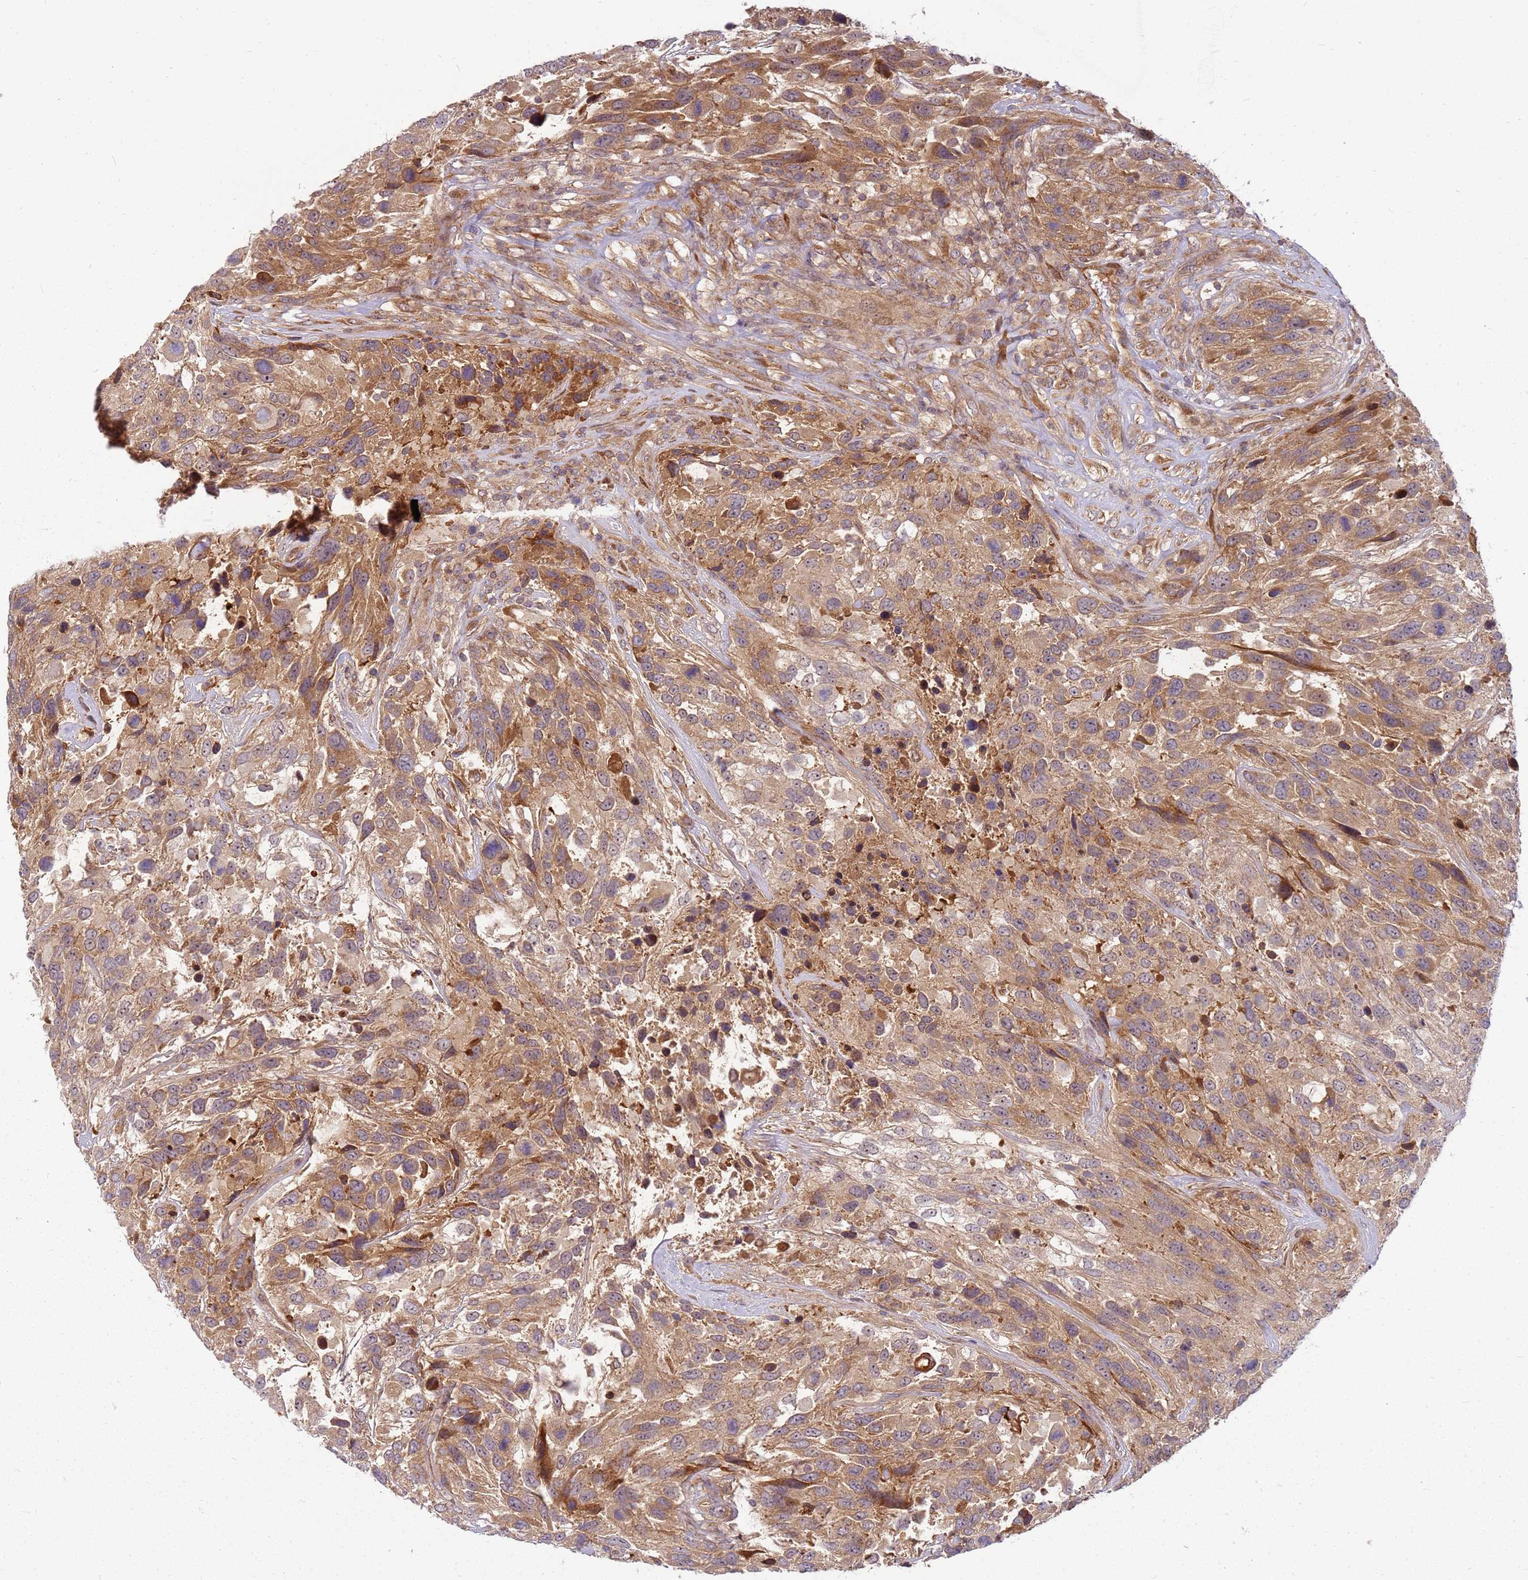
{"staining": {"intensity": "moderate", "quantity": ">75%", "location": "cytoplasmic/membranous"}, "tissue": "urothelial cancer", "cell_type": "Tumor cells", "image_type": "cancer", "snomed": [{"axis": "morphology", "description": "Urothelial carcinoma, High grade"}, {"axis": "topography", "description": "Urinary bladder"}], "caption": "There is medium levels of moderate cytoplasmic/membranous expression in tumor cells of urothelial cancer, as demonstrated by immunohistochemical staining (brown color).", "gene": "CCDC159", "patient": {"sex": "female", "age": 70}}